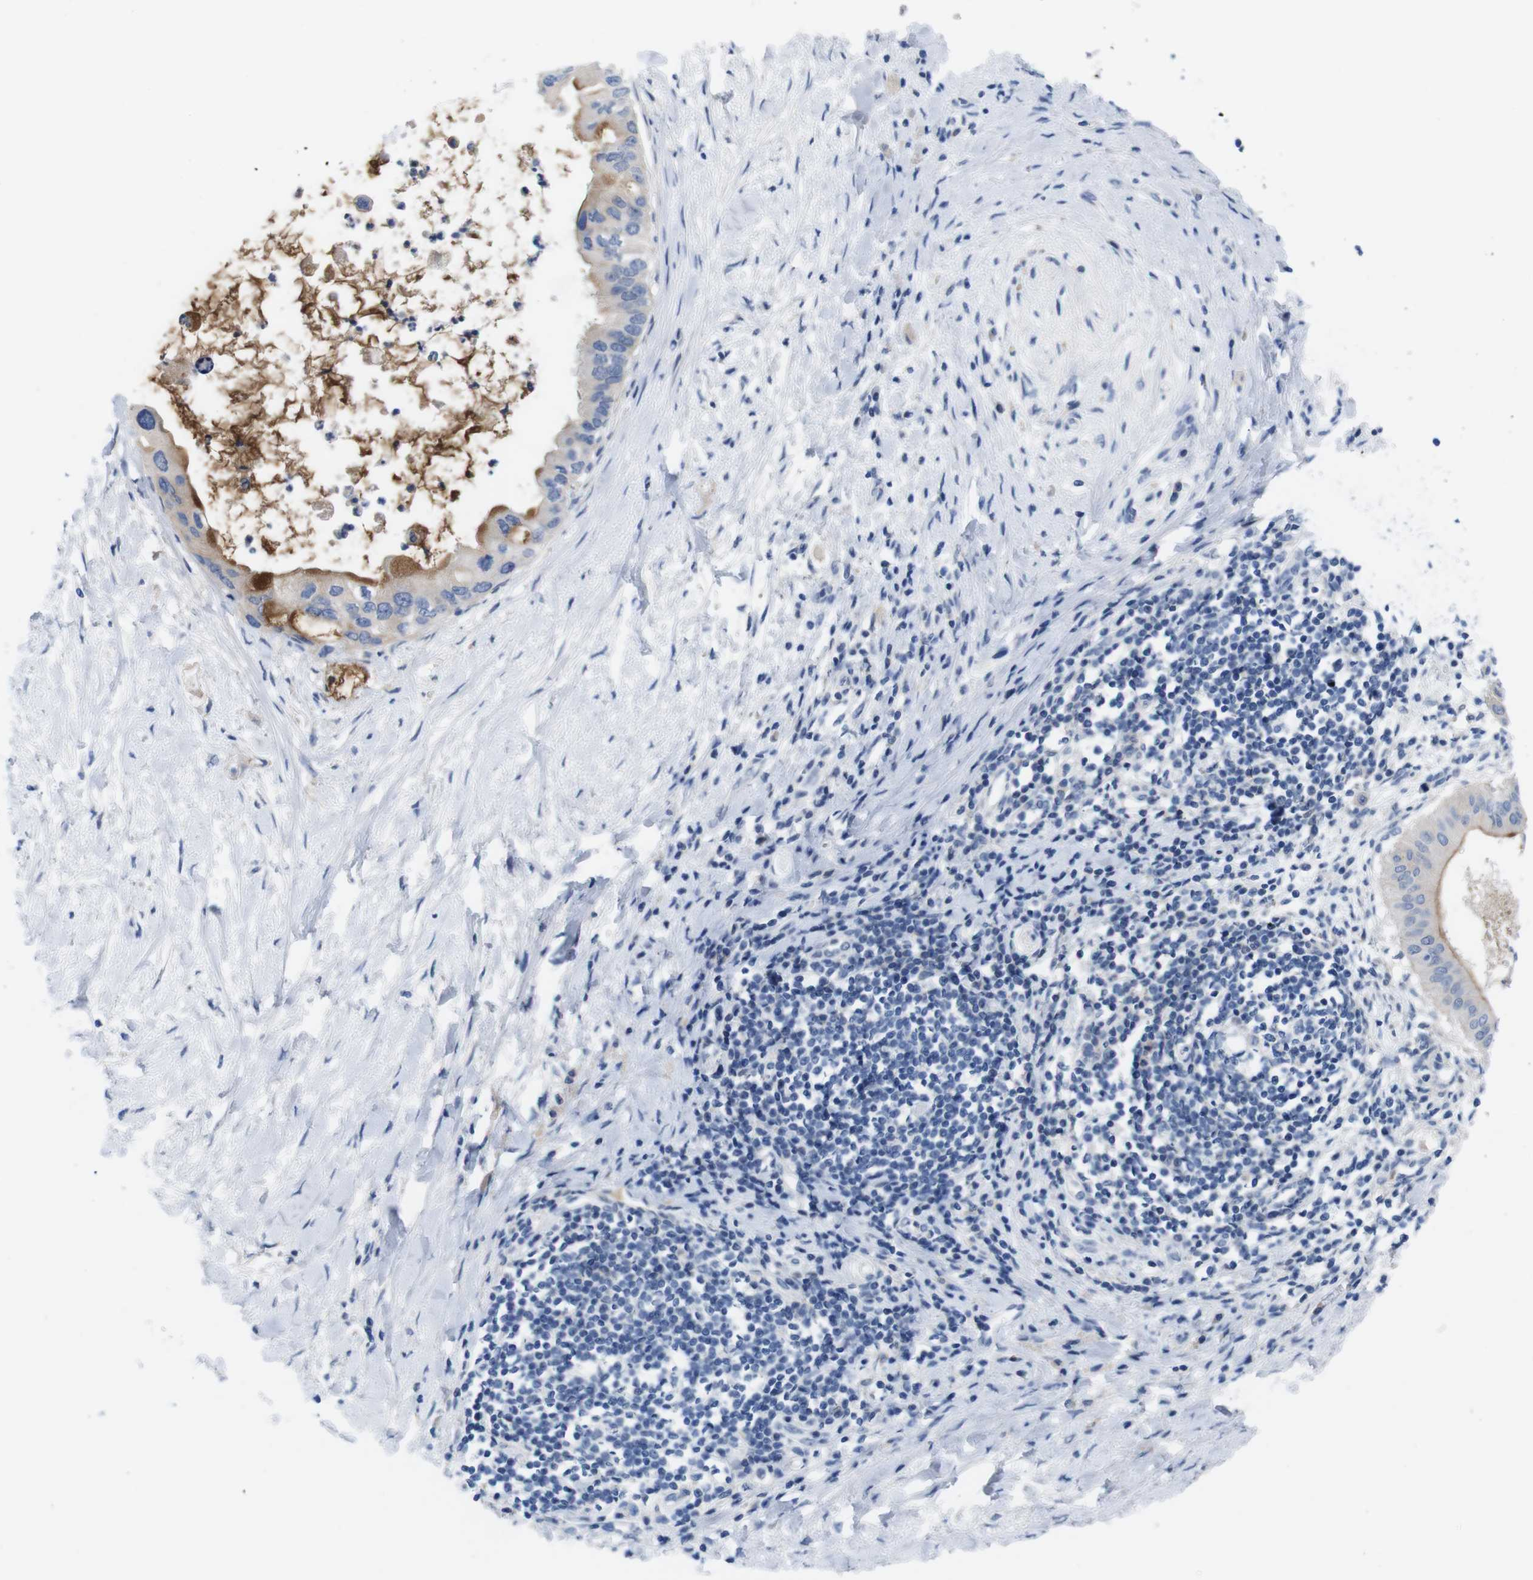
{"staining": {"intensity": "moderate", "quantity": "<25%", "location": "cytoplasmic/membranous"}, "tissue": "pancreatic cancer", "cell_type": "Tumor cells", "image_type": "cancer", "snomed": [{"axis": "morphology", "description": "Adenocarcinoma, NOS"}, {"axis": "topography", "description": "Pancreas"}], "caption": "High-magnification brightfield microscopy of adenocarcinoma (pancreatic) stained with DAB (3,3'-diaminobenzidine) (brown) and counterstained with hematoxylin (blue). tumor cells exhibit moderate cytoplasmic/membranous positivity is appreciated in approximately<25% of cells.", "gene": "C1RL", "patient": {"sex": "male", "age": 55}}